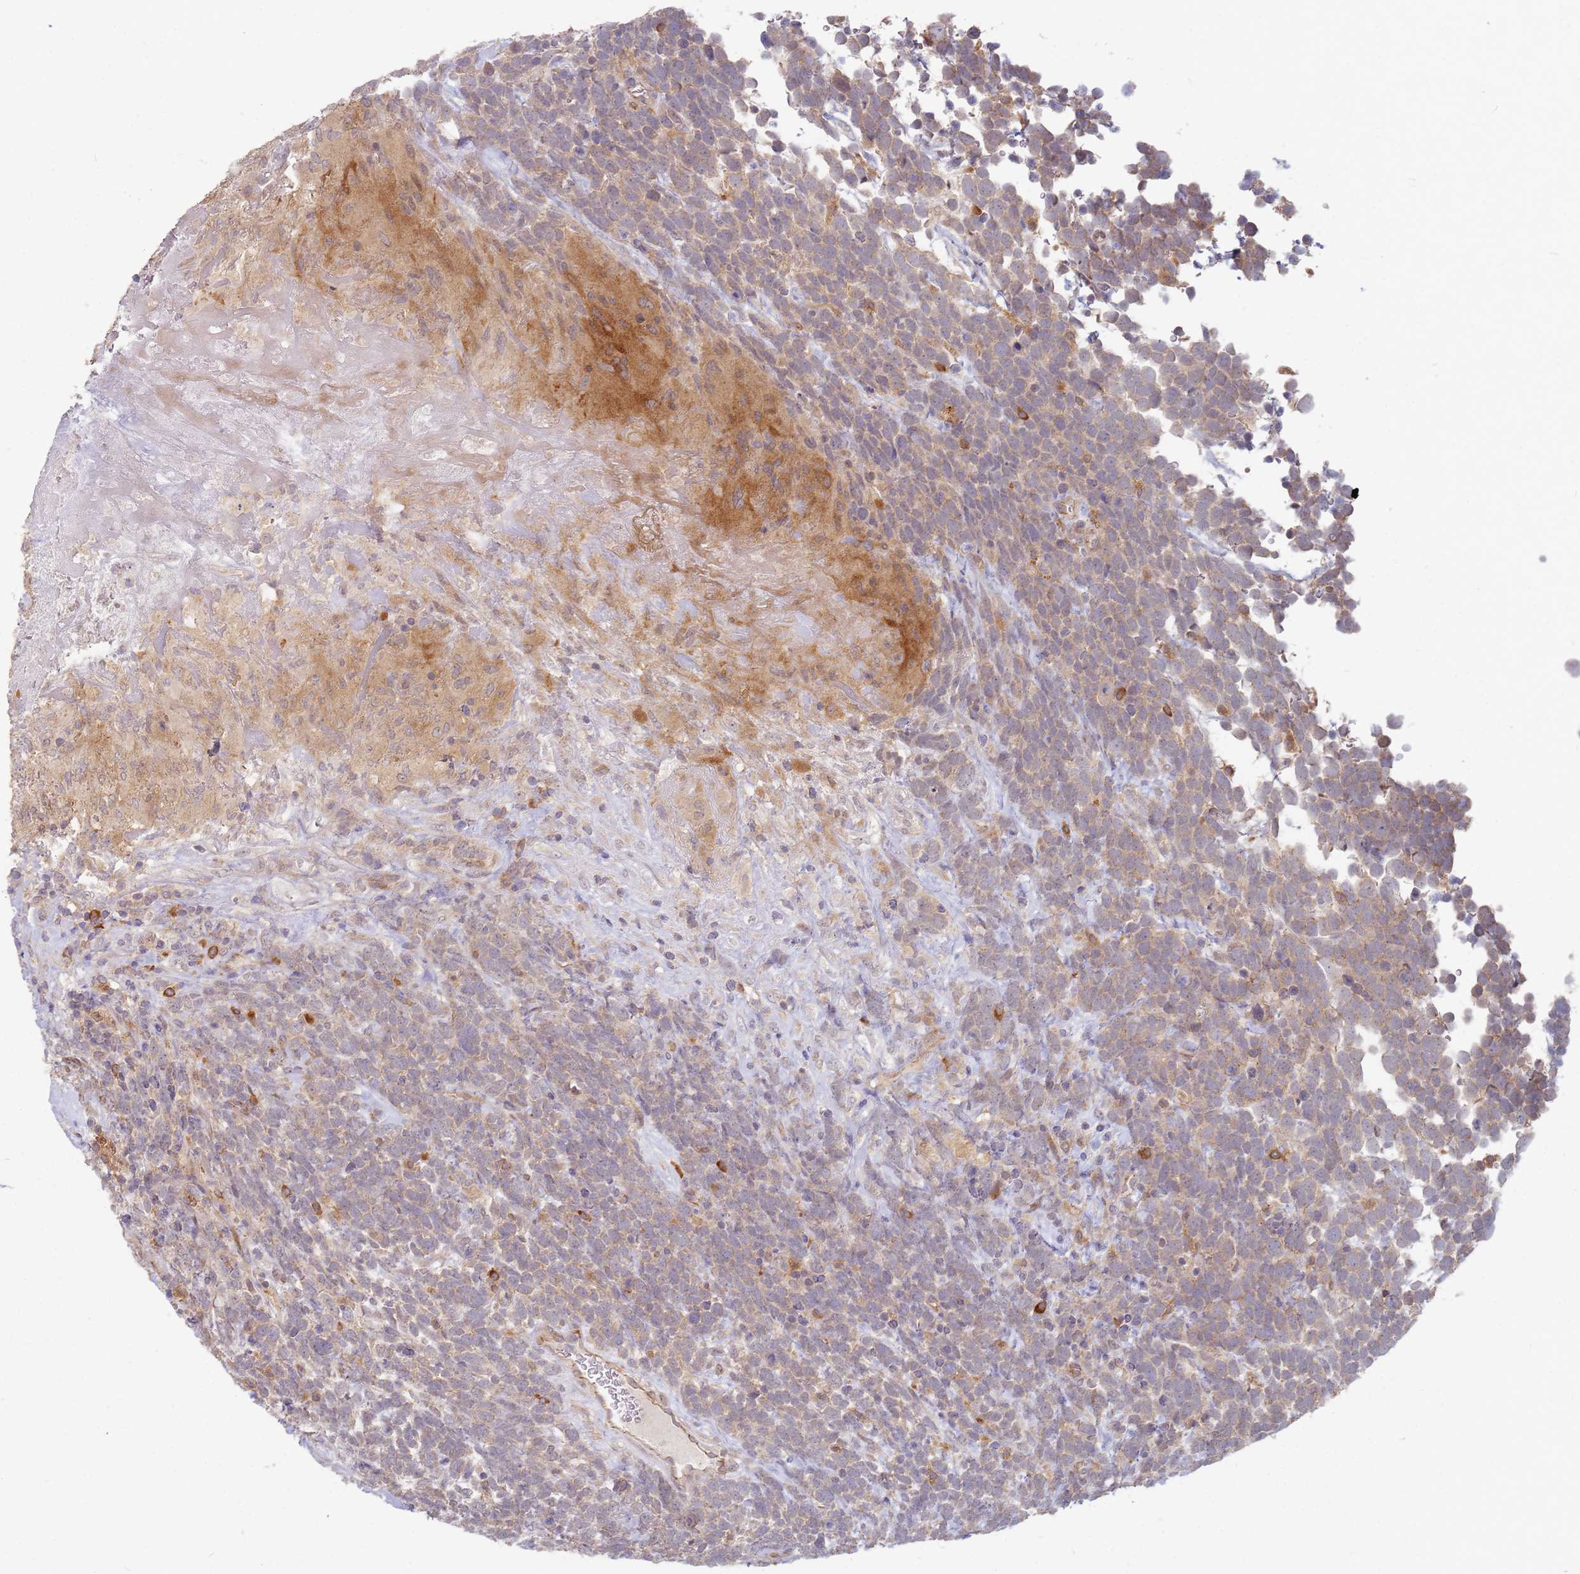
{"staining": {"intensity": "weak", "quantity": "25%-75%", "location": "cytoplasmic/membranous"}, "tissue": "urothelial cancer", "cell_type": "Tumor cells", "image_type": "cancer", "snomed": [{"axis": "morphology", "description": "Urothelial carcinoma, High grade"}, {"axis": "topography", "description": "Urinary bladder"}], "caption": "The histopathology image demonstrates a brown stain indicating the presence of a protein in the cytoplasmic/membranous of tumor cells in urothelial carcinoma (high-grade).", "gene": "MPEG1", "patient": {"sex": "female", "age": 82}}